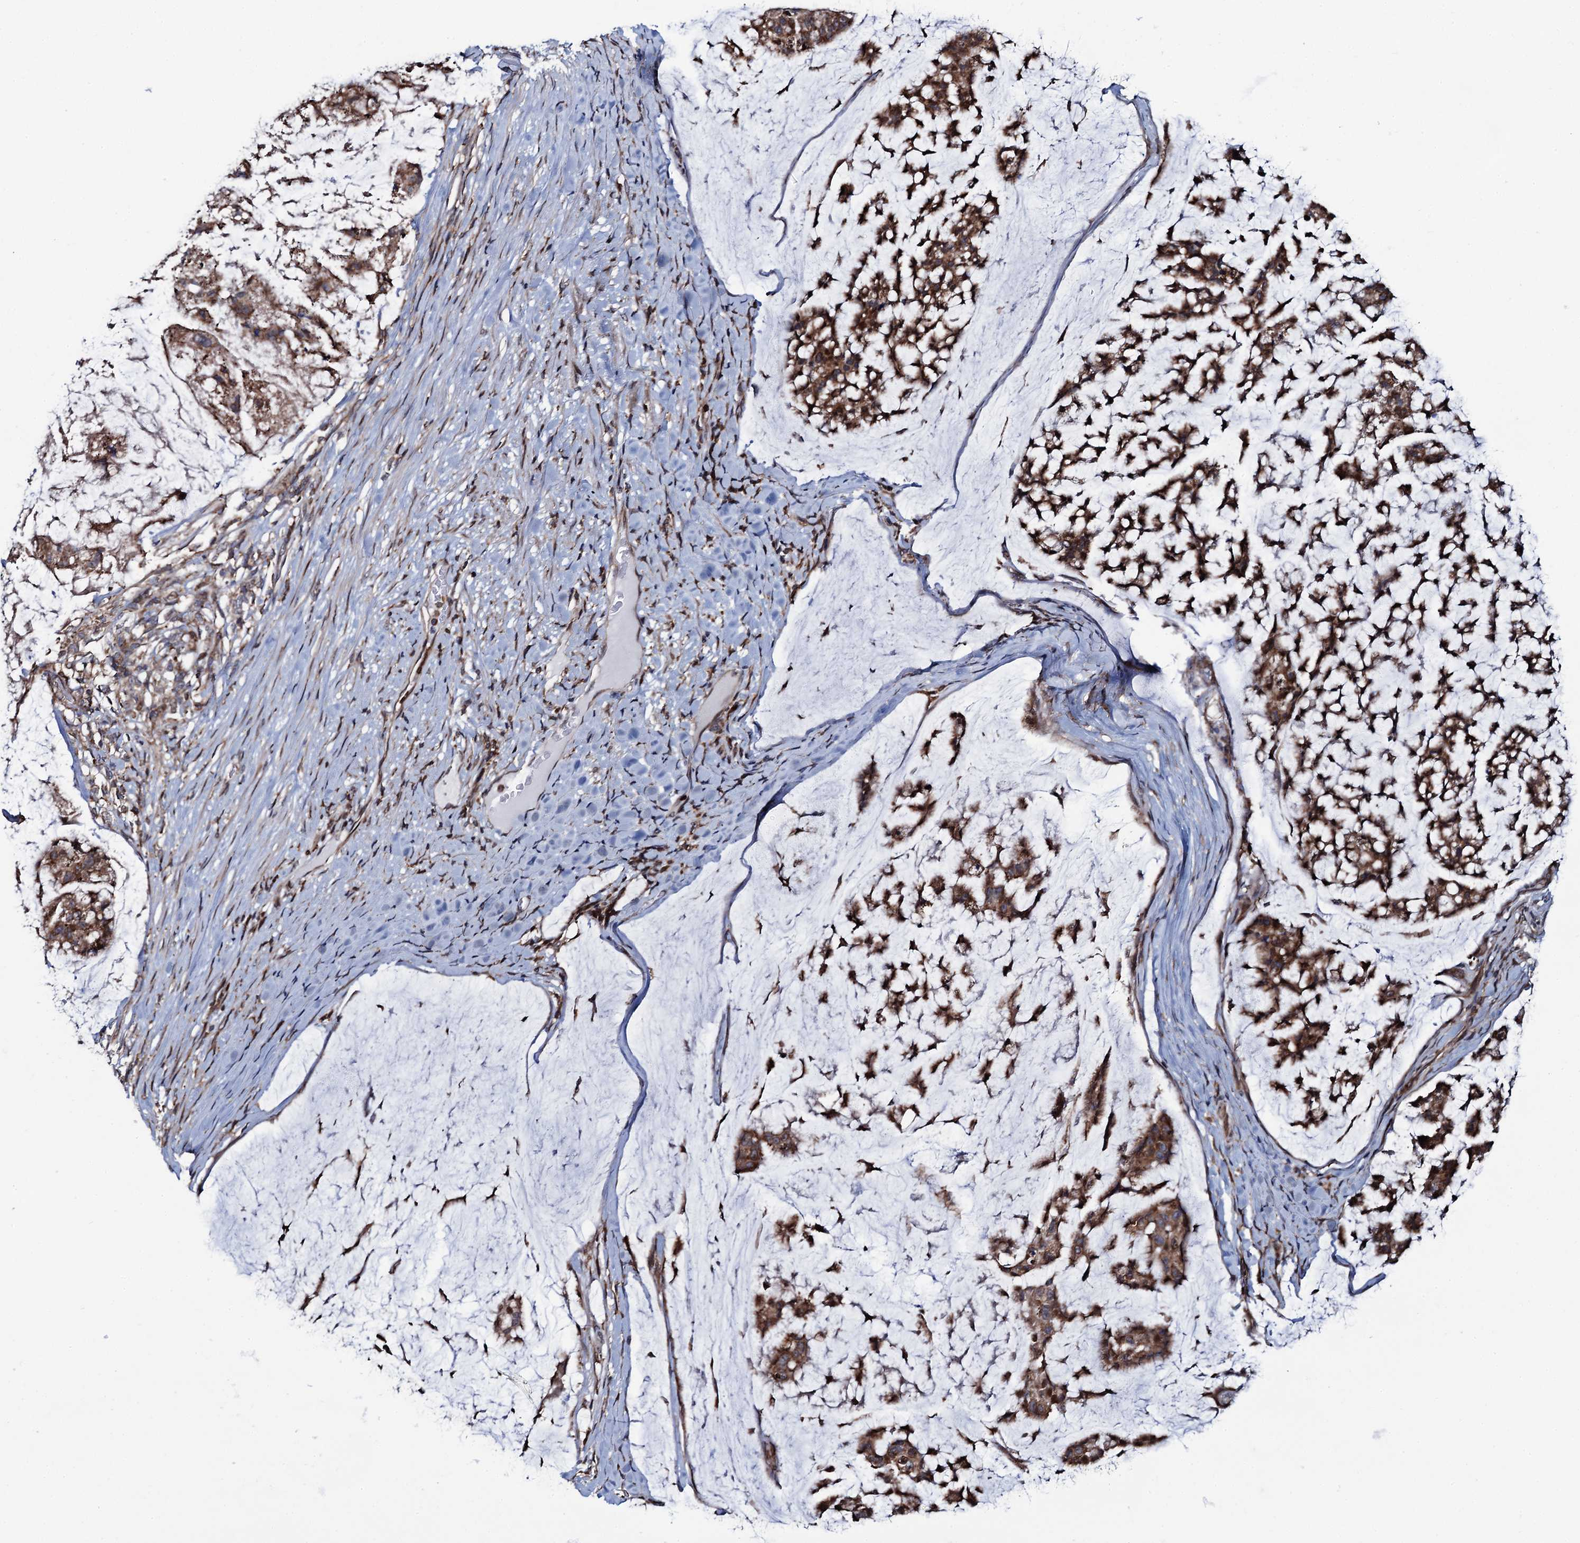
{"staining": {"intensity": "moderate", "quantity": ">75%", "location": "cytoplasmic/membranous"}, "tissue": "stomach cancer", "cell_type": "Tumor cells", "image_type": "cancer", "snomed": [{"axis": "morphology", "description": "Adenocarcinoma, NOS"}, {"axis": "topography", "description": "Stomach, lower"}], "caption": "Brown immunohistochemical staining in human adenocarcinoma (stomach) exhibits moderate cytoplasmic/membranous staining in about >75% of tumor cells. The staining was performed using DAB (3,3'-diaminobenzidine), with brown indicating positive protein expression. Nuclei are stained blue with hematoxylin.", "gene": "CCDC102A", "patient": {"sex": "male", "age": 67}}